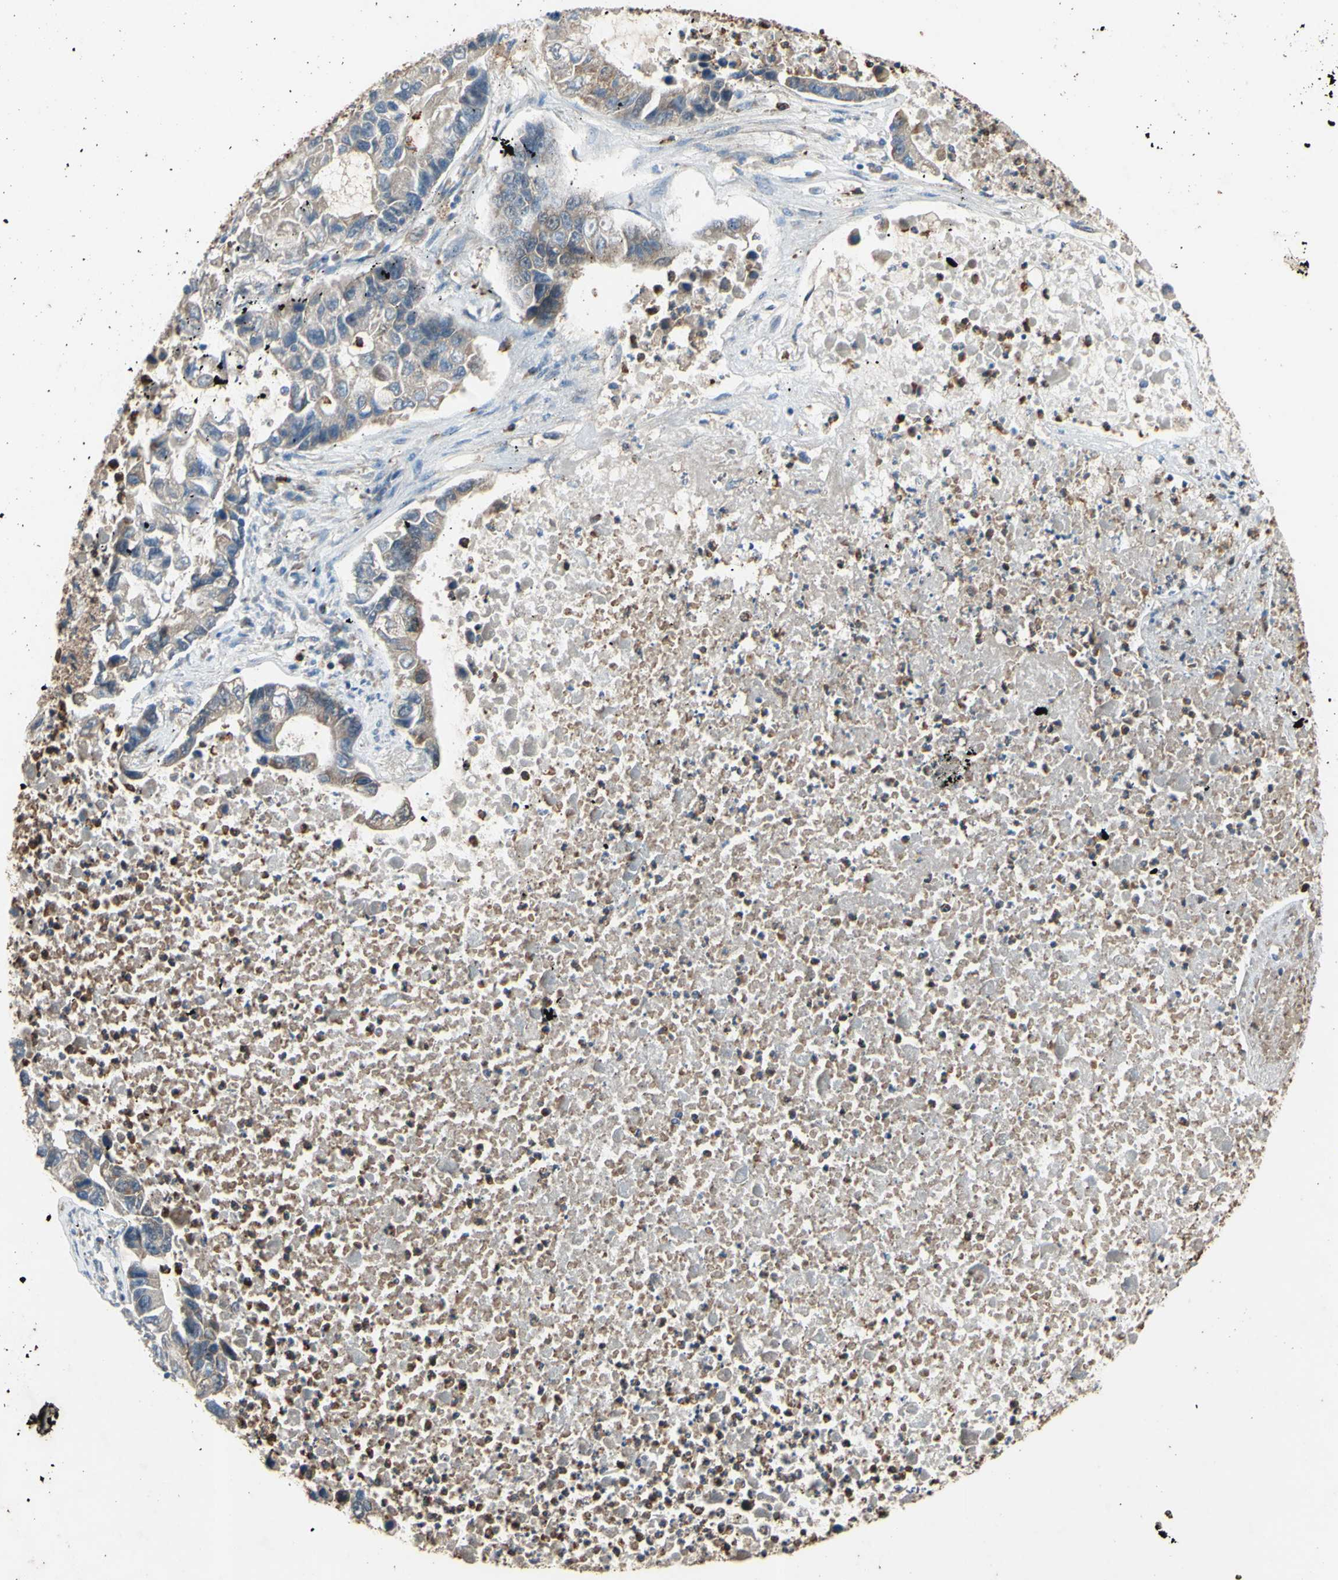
{"staining": {"intensity": "weak", "quantity": "25%-75%", "location": "cytoplasmic/membranous"}, "tissue": "lung cancer", "cell_type": "Tumor cells", "image_type": "cancer", "snomed": [{"axis": "morphology", "description": "Adenocarcinoma, NOS"}, {"axis": "topography", "description": "Lung"}], "caption": "This image shows immunohistochemistry (IHC) staining of human adenocarcinoma (lung), with low weak cytoplasmic/membranous expression in about 25%-75% of tumor cells.", "gene": "CTTN", "patient": {"sex": "female", "age": 51}}